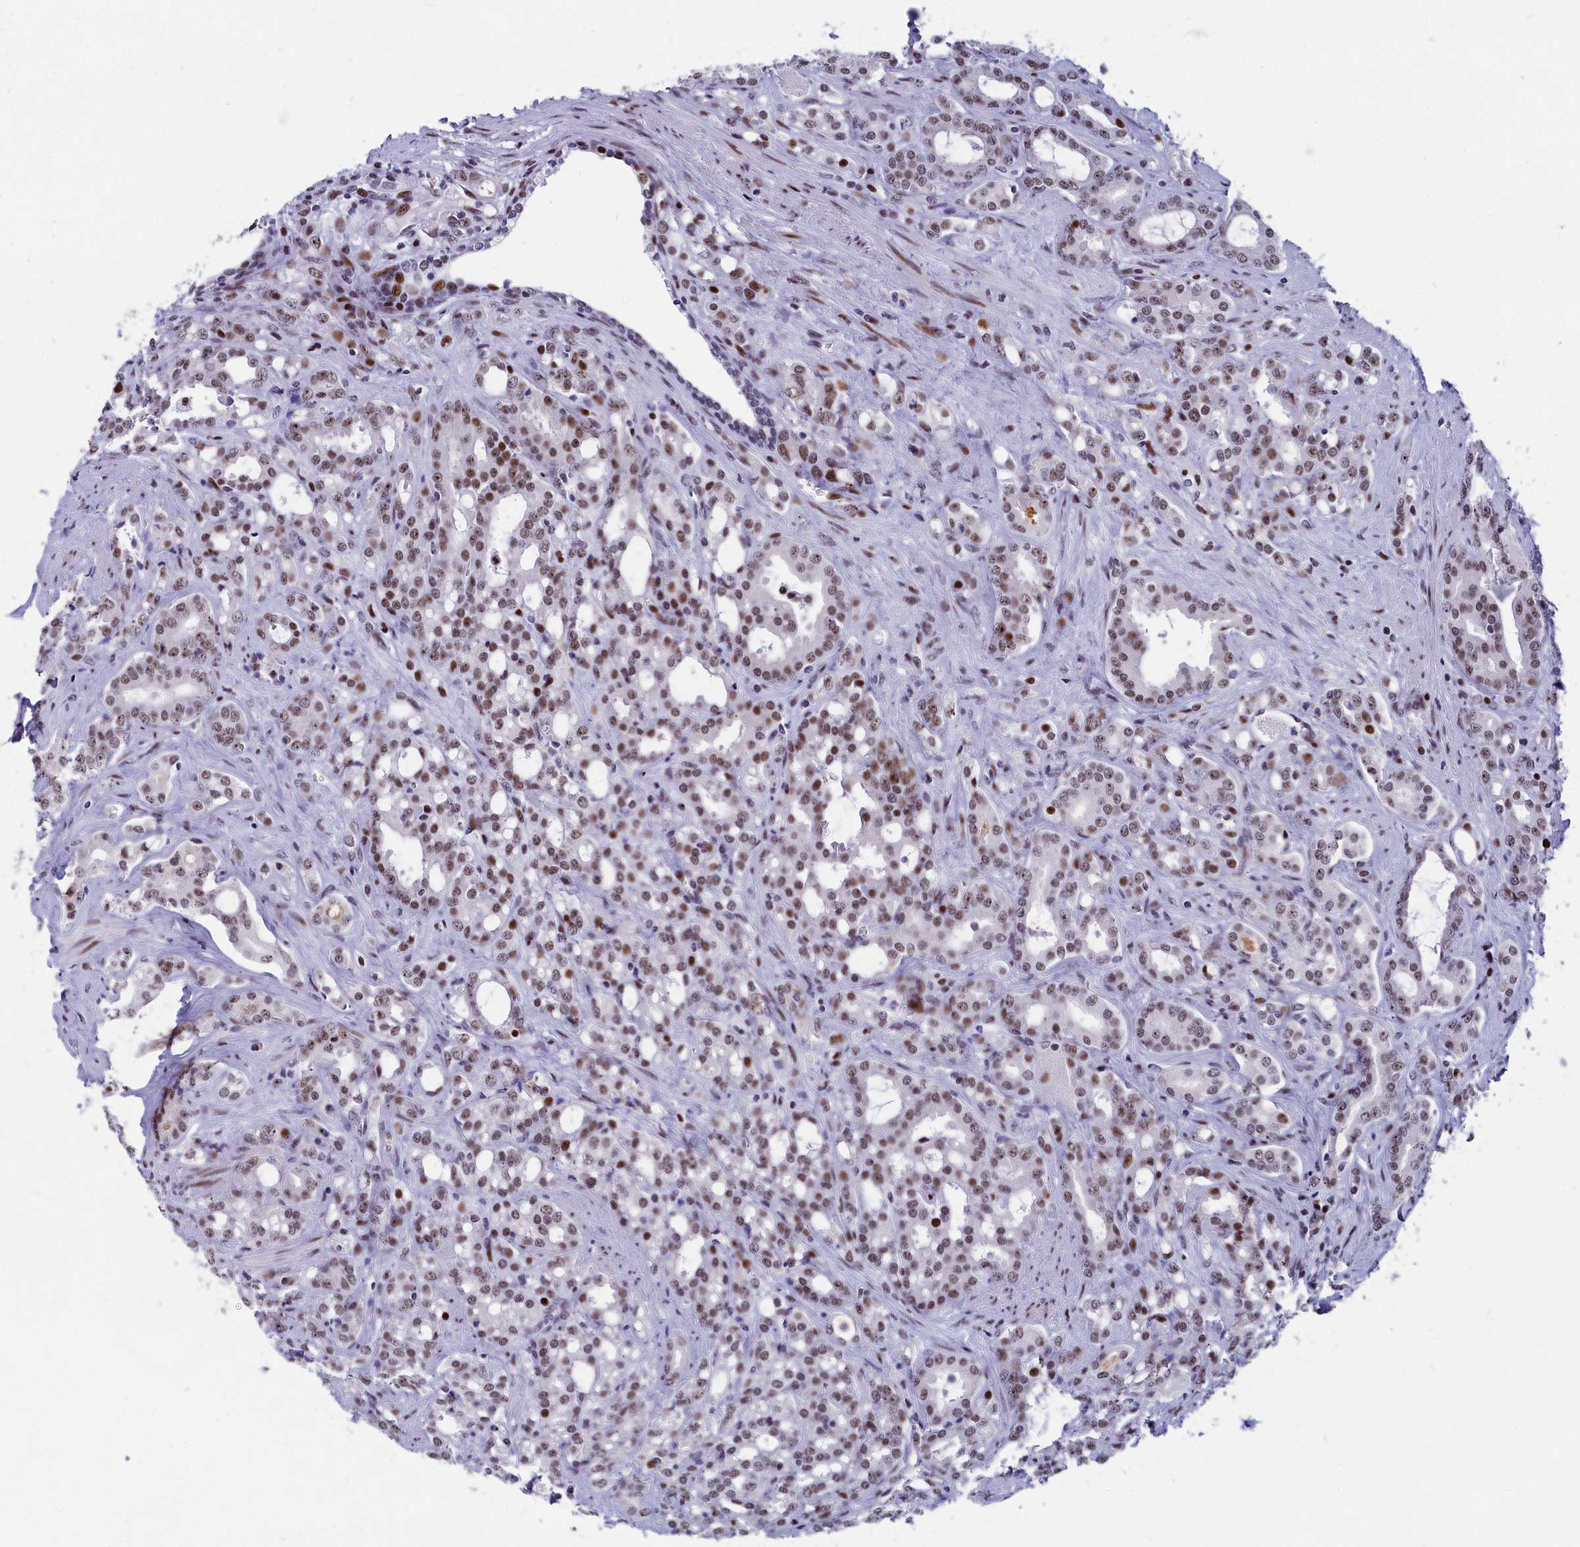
{"staining": {"intensity": "weak", "quantity": ">75%", "location": "nuclear"}, "tissue": "prostate cancer", "cell_type": "Tumor cells", "image_type": "cancer", "snomed": [{"axis": "morphology", "description": "Adenocarcinoma, High grade"}, {"axis": "topography", "description": "Prostate"}], "caption": "IHC histopathology image of human high-grade adenocarcinoma (prostate) stained for a protein (brown), which demonstrates low levels of weak nuclear staining in about >75% of tumor cells.", "gene": "NSA2", "patient": {"sex": "male", "age": 72}}